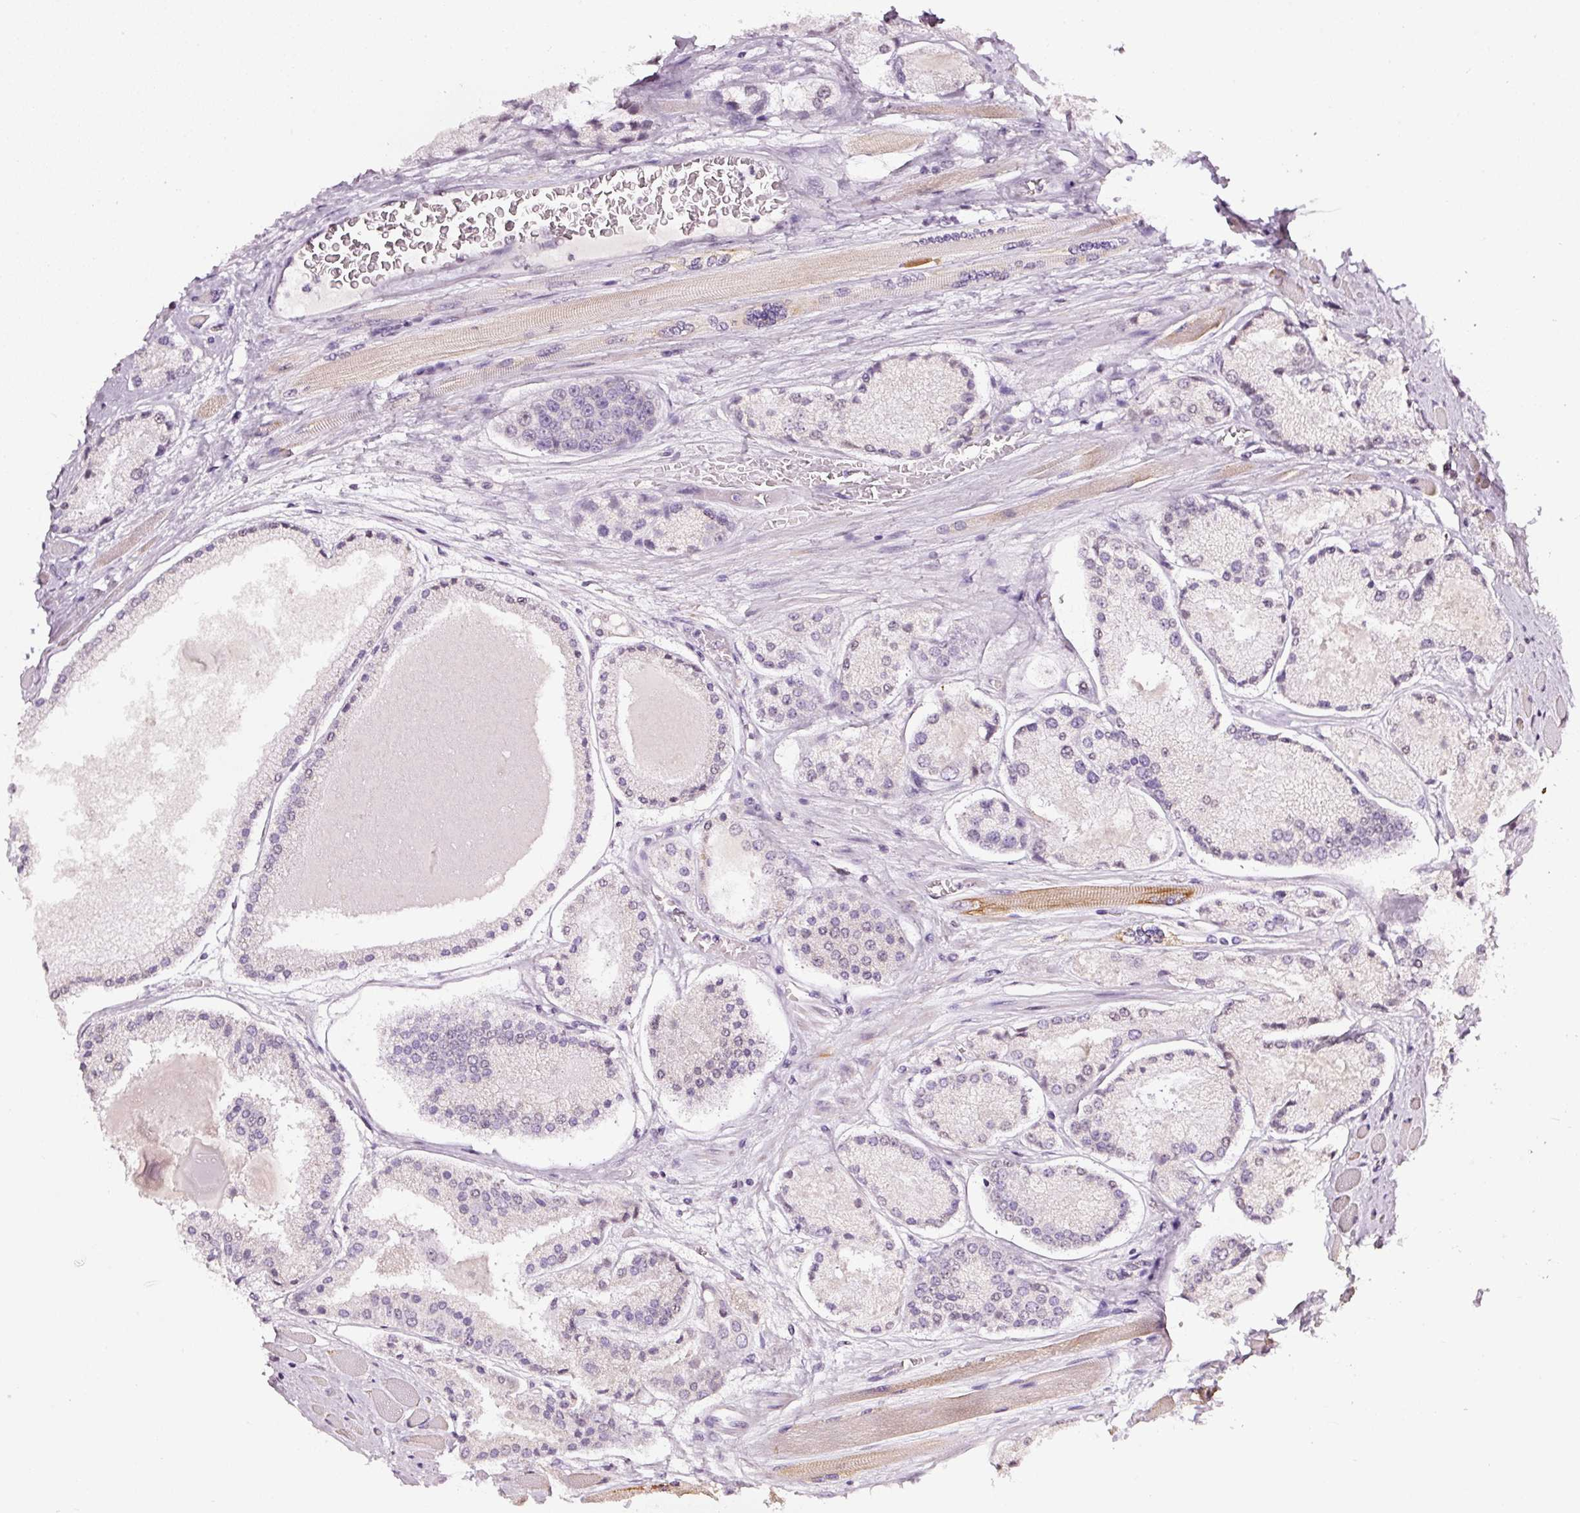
{"staining": {"intensity": "negative", "quantity": "none", "location": "none"}, "tissue": "prostate cancer", "cell_type": "Tumor cells", "image_type": "cancer", "snomed": [{"axis": "morphology", "description": "Adenocarcinoma, High grade"}, {"axis": "topography", "description": "Prostate"}], "caption": "Micrograph shows no protein staining in tumor cells of prostate high-grade adenocarcinoma tissue.", "gene": "NRDE2", "patient": {"sex": "male", "age": 67}}